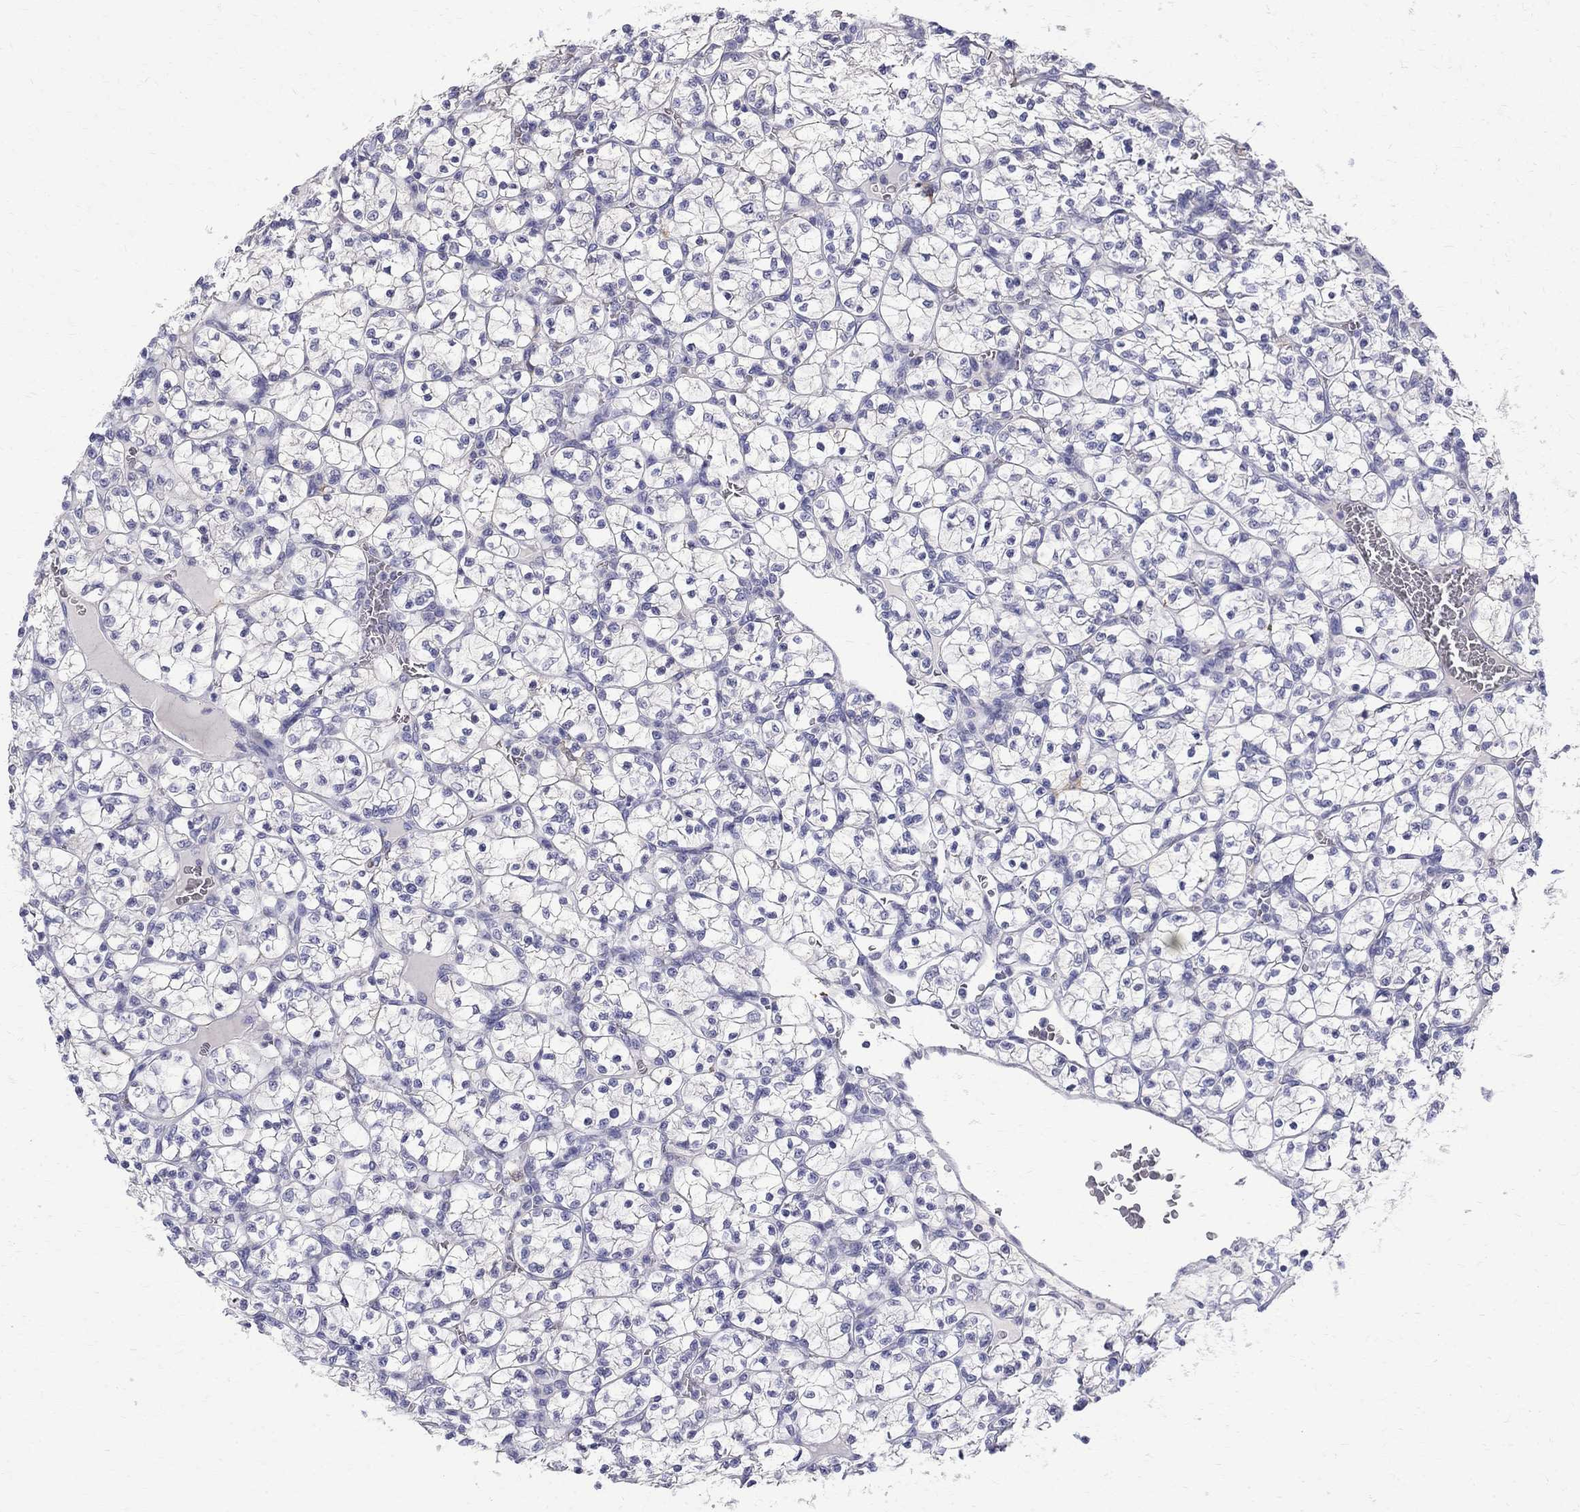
{"staining": {"intensity": "negative", "quantity": "none", "location": "none"}, "tissue": "renal cancer", "cell_type": "Tumor cells", "image_type": "cancer", "snomed": [{"axis": "morphology", "description": "Adenocarcinoma, NOS"}, {"axis": "topography", "description": "Kidney"}], "caption": "This is a image of IHC staining of adenocarcinoma (renal), which shows no expression in tumor cells.", "gene": "AGER", "patient": {"sex": "female", "age": 89}}